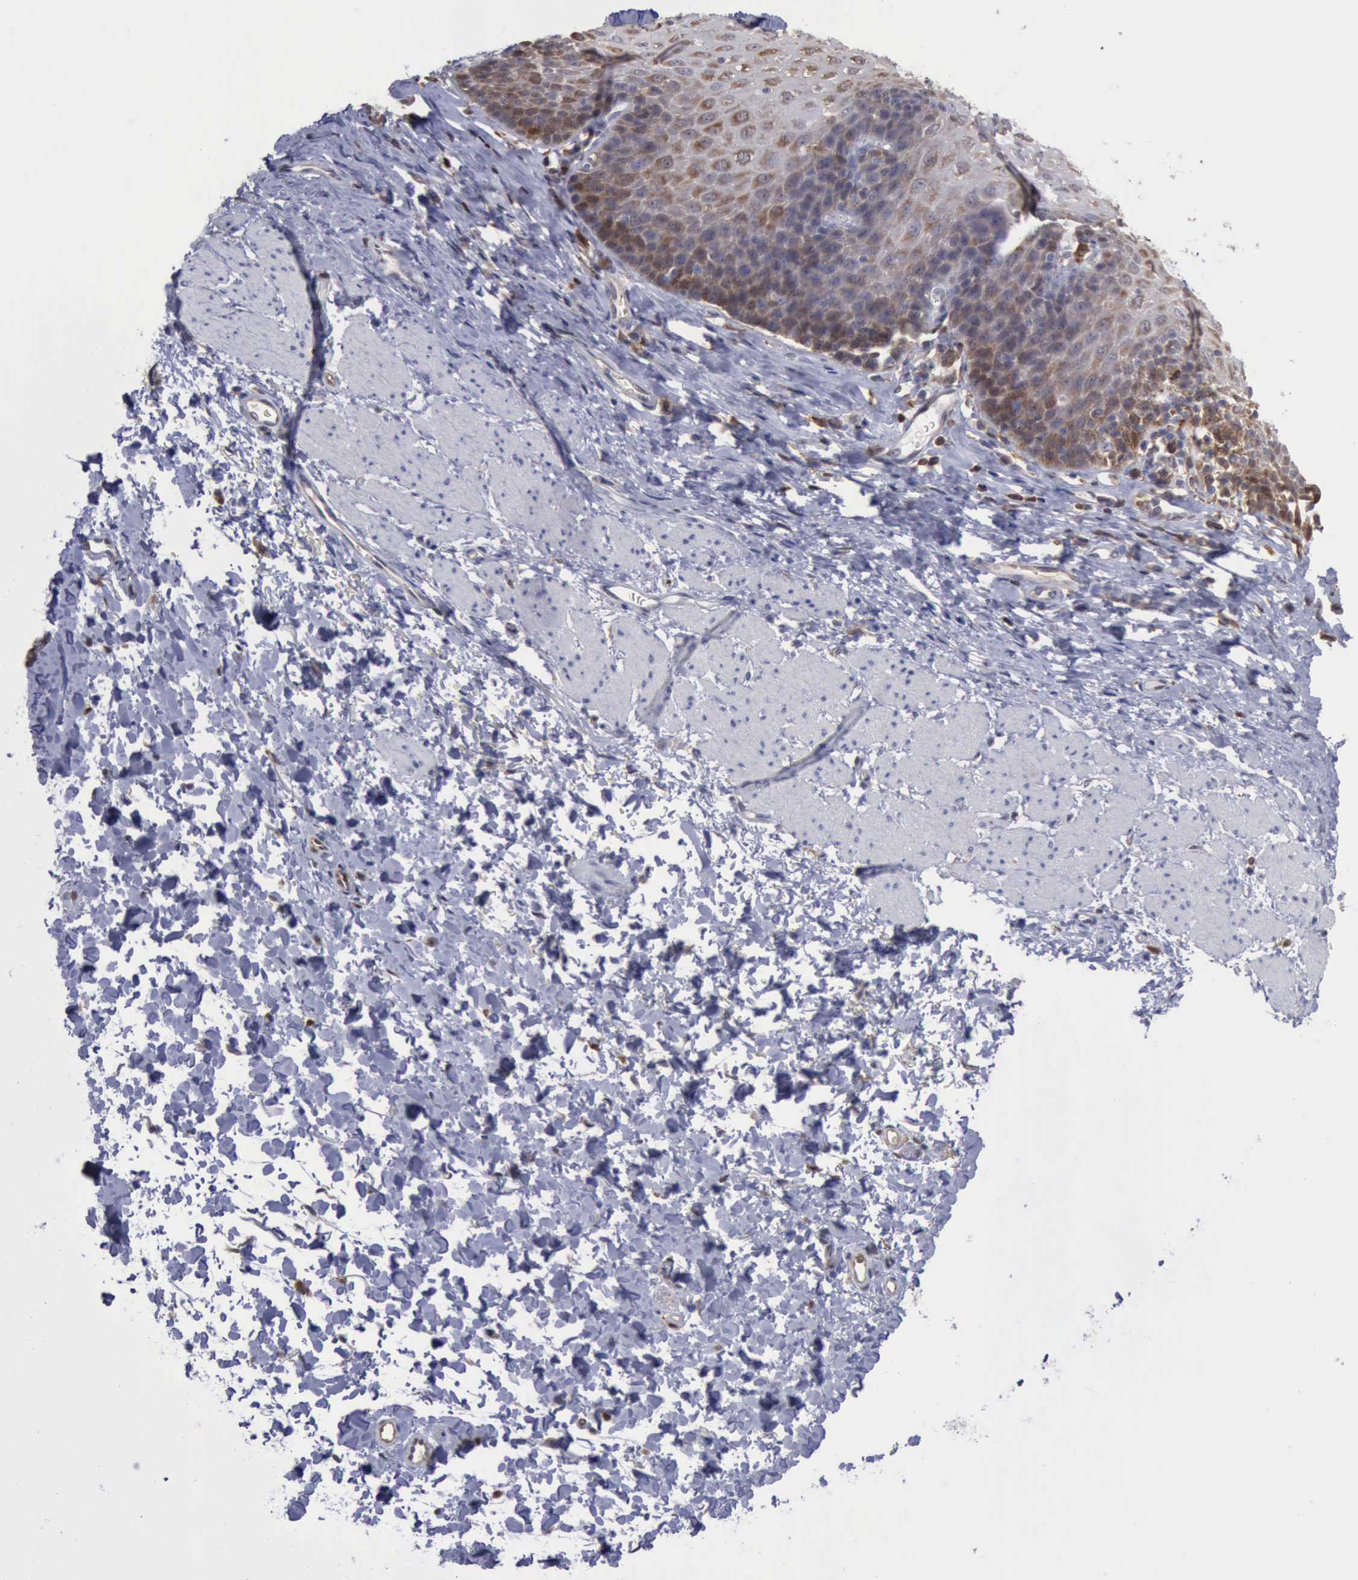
{"staining": {"intensity": "weak", "quantity": "25%-75%", "location": "cytoplasmic/membranous"}, "tissue": "esophagus", "cell_type": "Squamous epithelial cells", "image_type": "normal", "snomed": [{"axis": "morphology", "description": "Normal tissue, NOS"}, {"axis": "topography", "description": "Esophagus"}], "caption": "A micrograph of human esophagus stained for a protein demonstrates weak cytoplasmic/membranous brown staining in squamous epithelial cells.", "gene": "STAT1", "patient": {"sex": "female", "age": 61}}